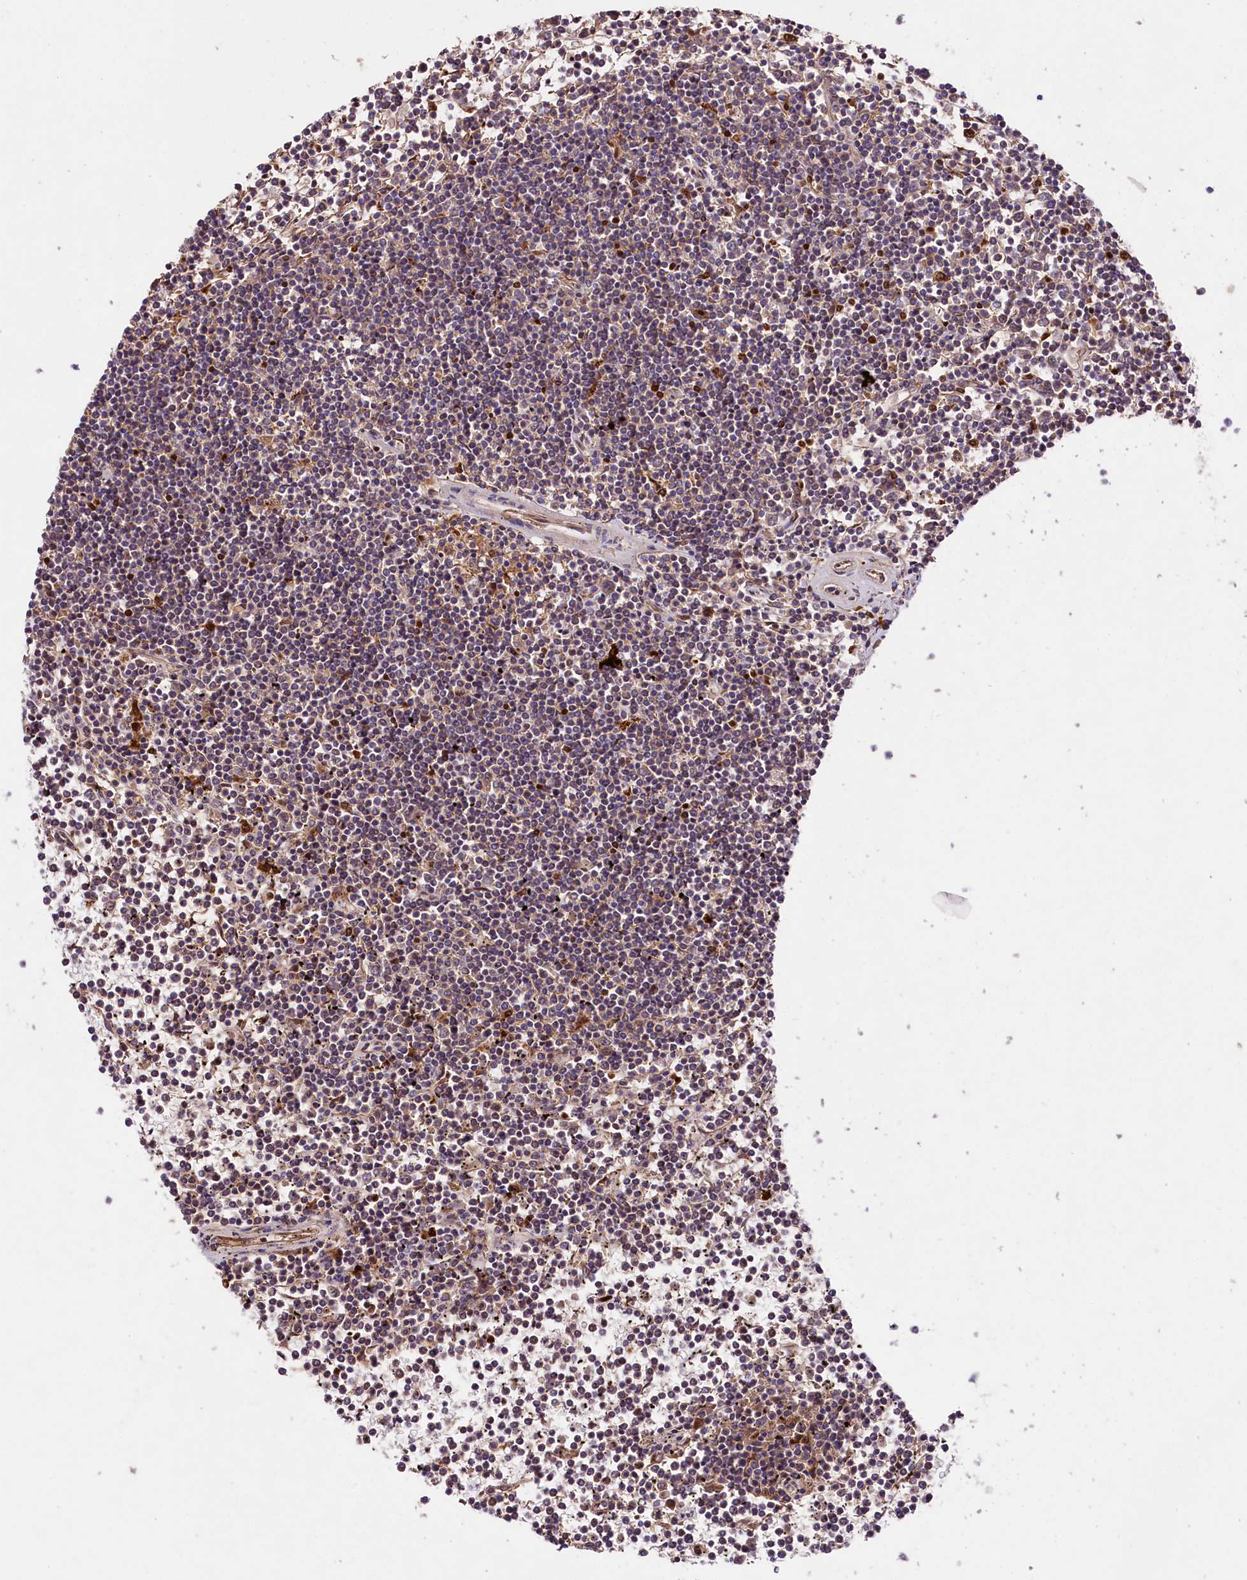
{"staining": {"intensity": "moderate", "quantity": "<25%", "location": "cytoplasmic/membranous,nuclear"}, "tissue": "lymphoma", "cell_type": "Tumor cells", "image_type": "cancer", "snomed": [{"axis": "morphology", "description": "Malignant lymphoma, non-Hodgkin's type, Low grade"}, {"axis": "topography", "description": "Spleen"}], "caption": "Moderate cytoplasmic/membranous and nuclear expression for a protein is identified in about <25% of tumor cells of malignant lymphoma, non-Hodgkin's type (low-grade) using IHC.", "gene": "TNPO3", "patient": {"sex": "female", "age": 19}}